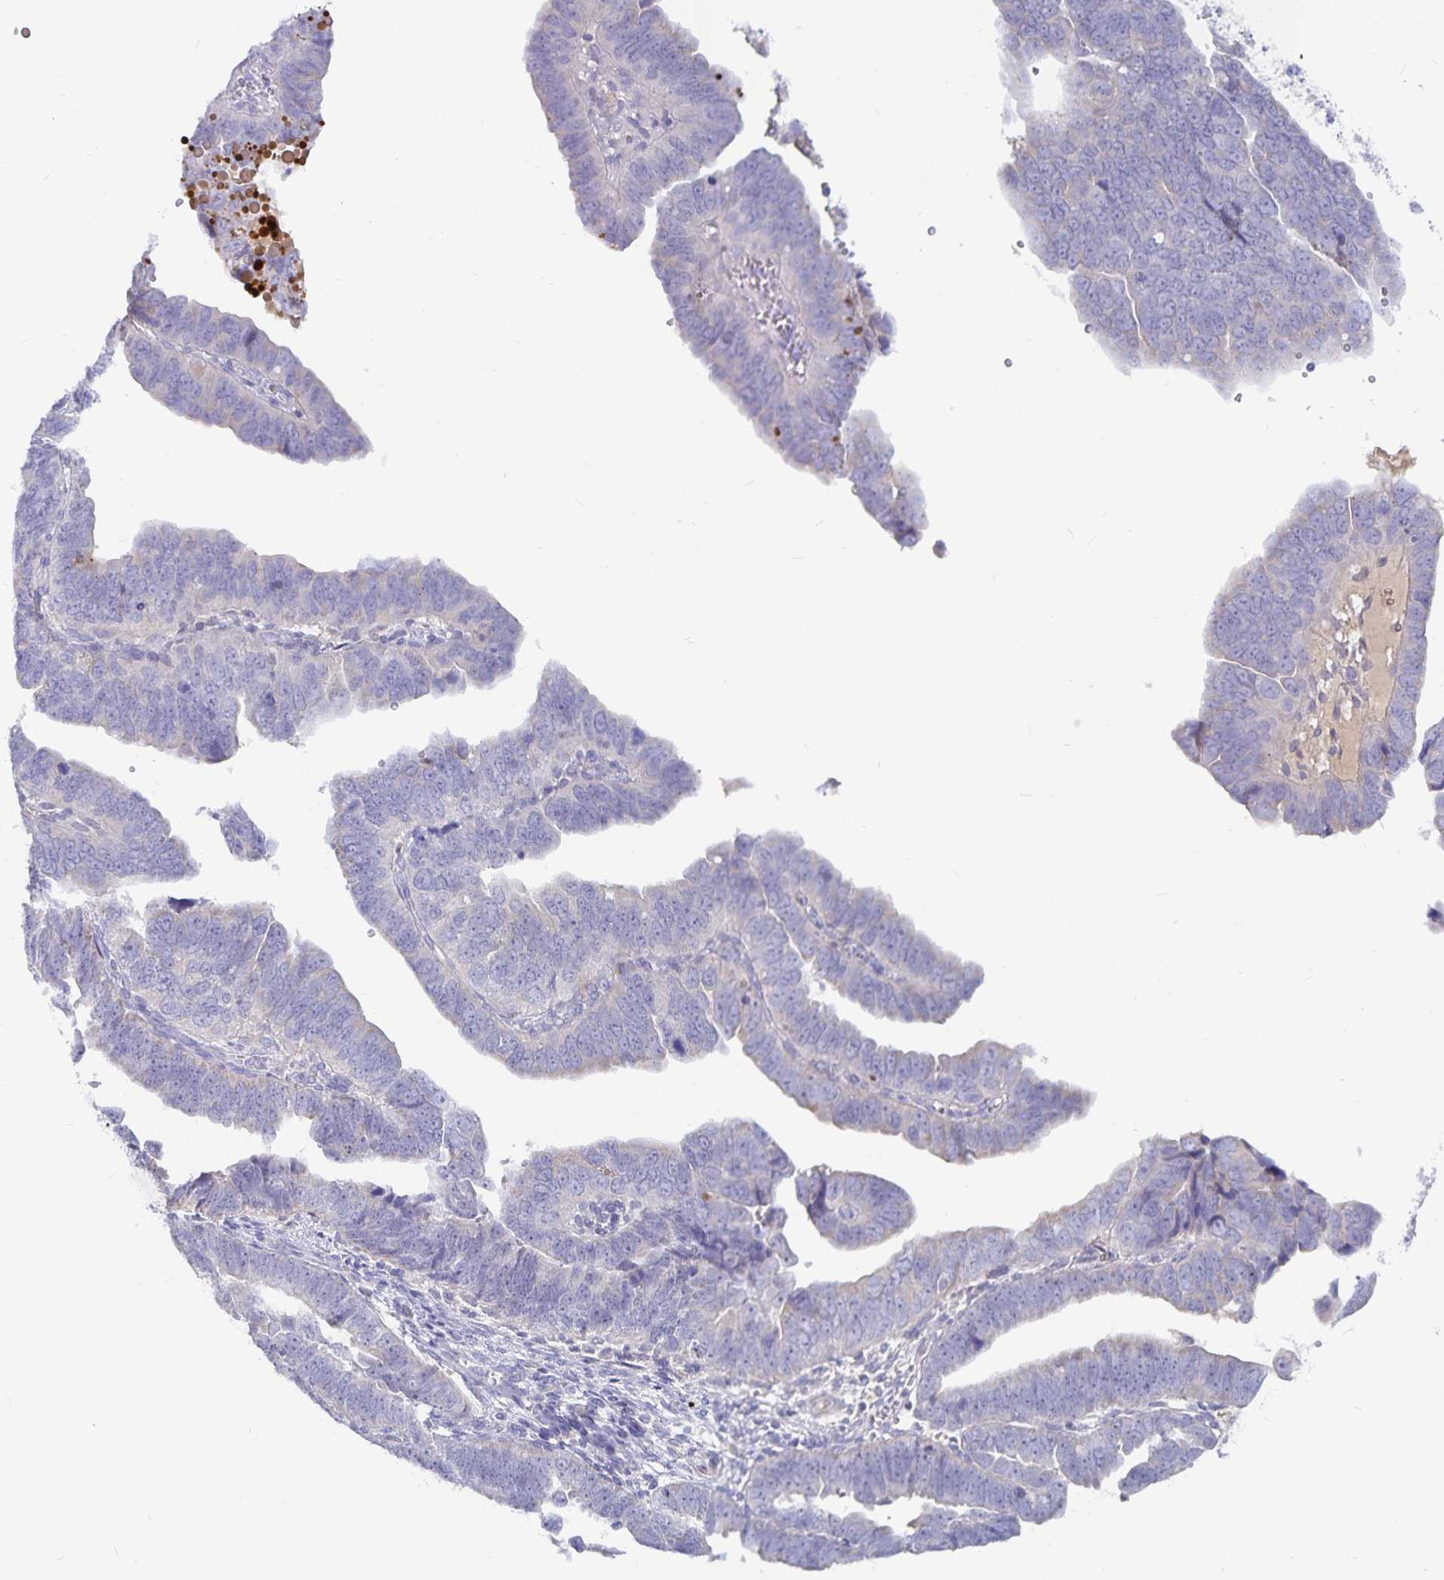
{"staining": {"intensity": "negative", "quantity": "none", "location": "none"}, "tissue": "endometrial cancer", "cell_type": "Tumor cells", "image_type": "cancer", "snomed": [{"axis": "morphology", "description": "Adenocarcinoma, NOS"}, {"axis": "topography", "description": "Endometrium"}], "caption": "This is an immunohistochemistry image of adenocarcinoma (endometrial). There is no expression in tumor cells.", "gene": "PKHD1", "patient": {"sex": "female", "age": 75}}